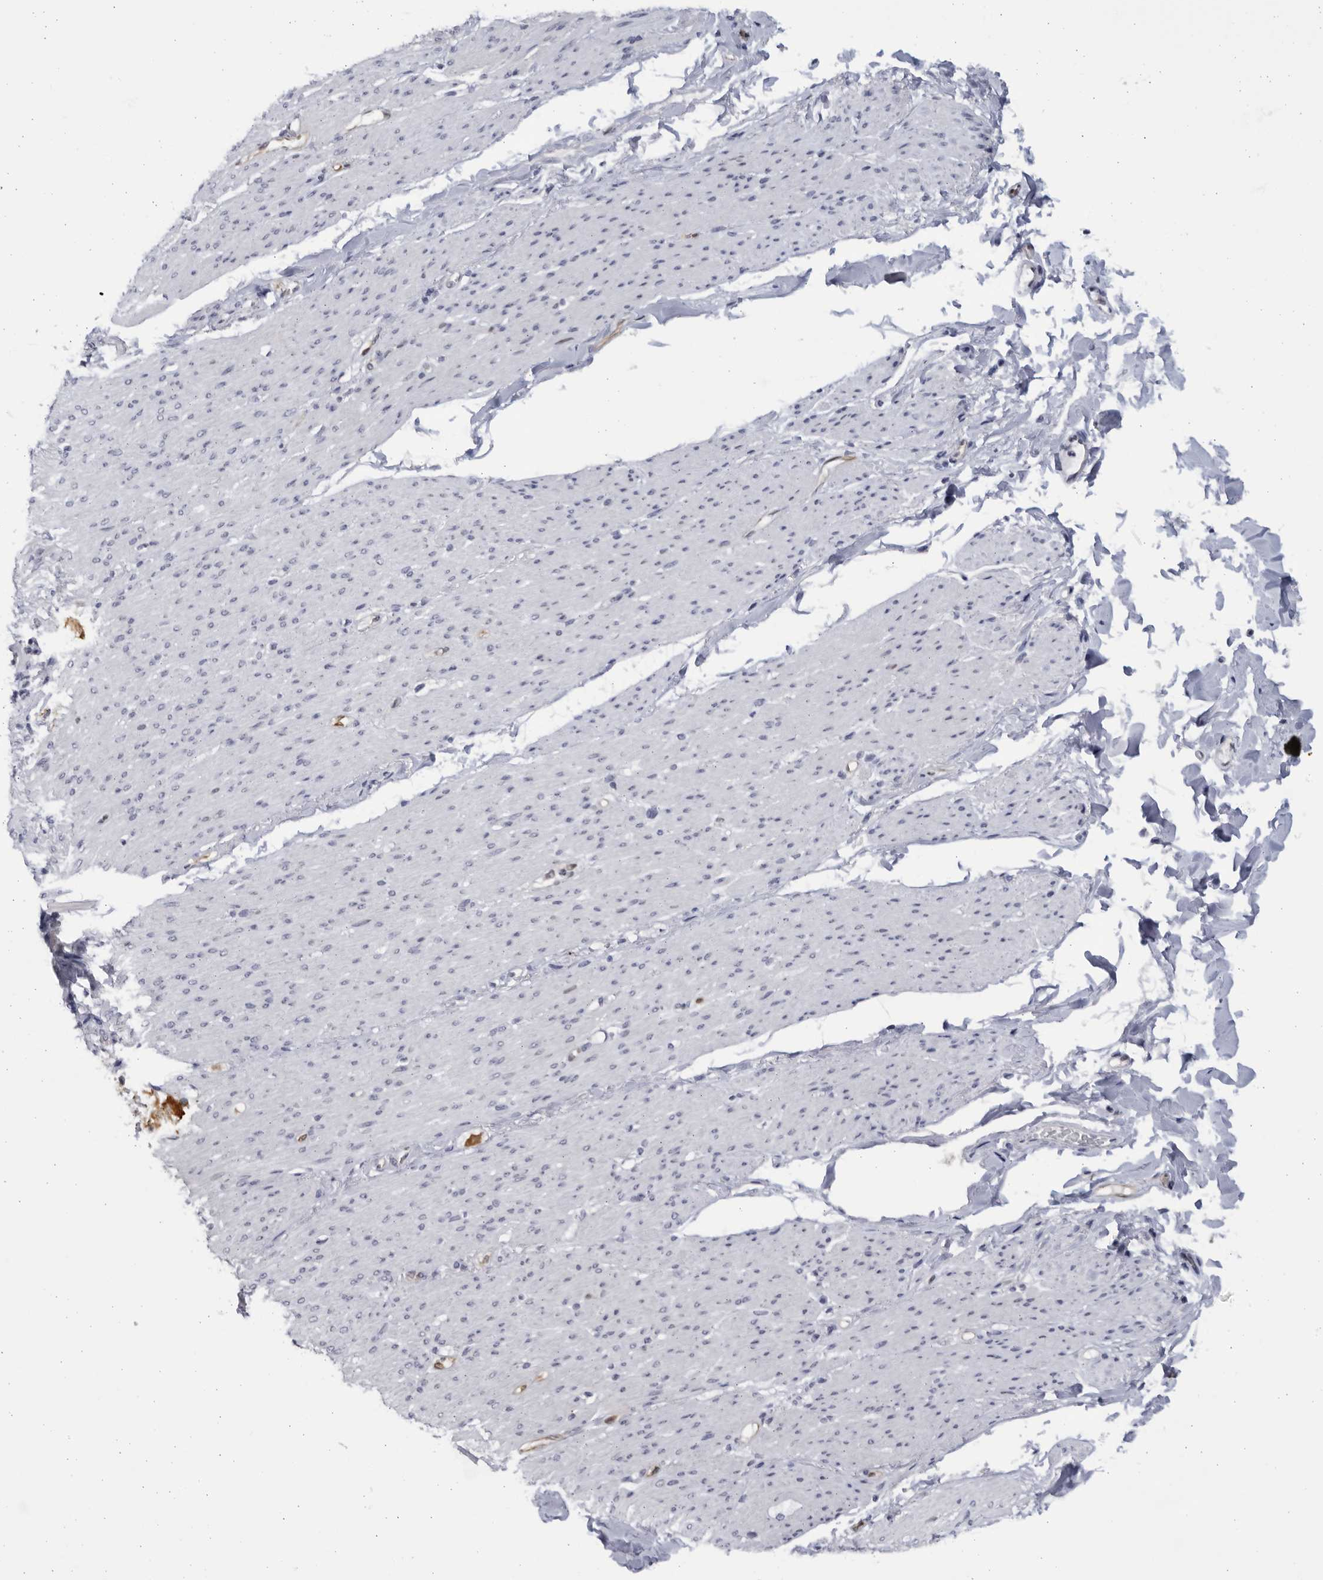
{"staining": {"intensity": "negative", "quantity": "none", "location": "none"}, "tissue": "smooth muscle", "cell_type": "Smooth muscle cells", "image_type": "normal", "snomed": [{"axis": "morphology", "description": "Normal tissue, NOS"}, {"axis": "topography", "description": "Colon"}, {"axis": "topography", "description": "Peripheral nerve tissue"}], "caption": "This is an immunohistochemistry (IHC) photomicrograph of unremarkable smooth muscle. There is no positivity in smooth muscle cells.", "gene": "SLC25A22", "patient": {"sex": "female", "age": 61}}